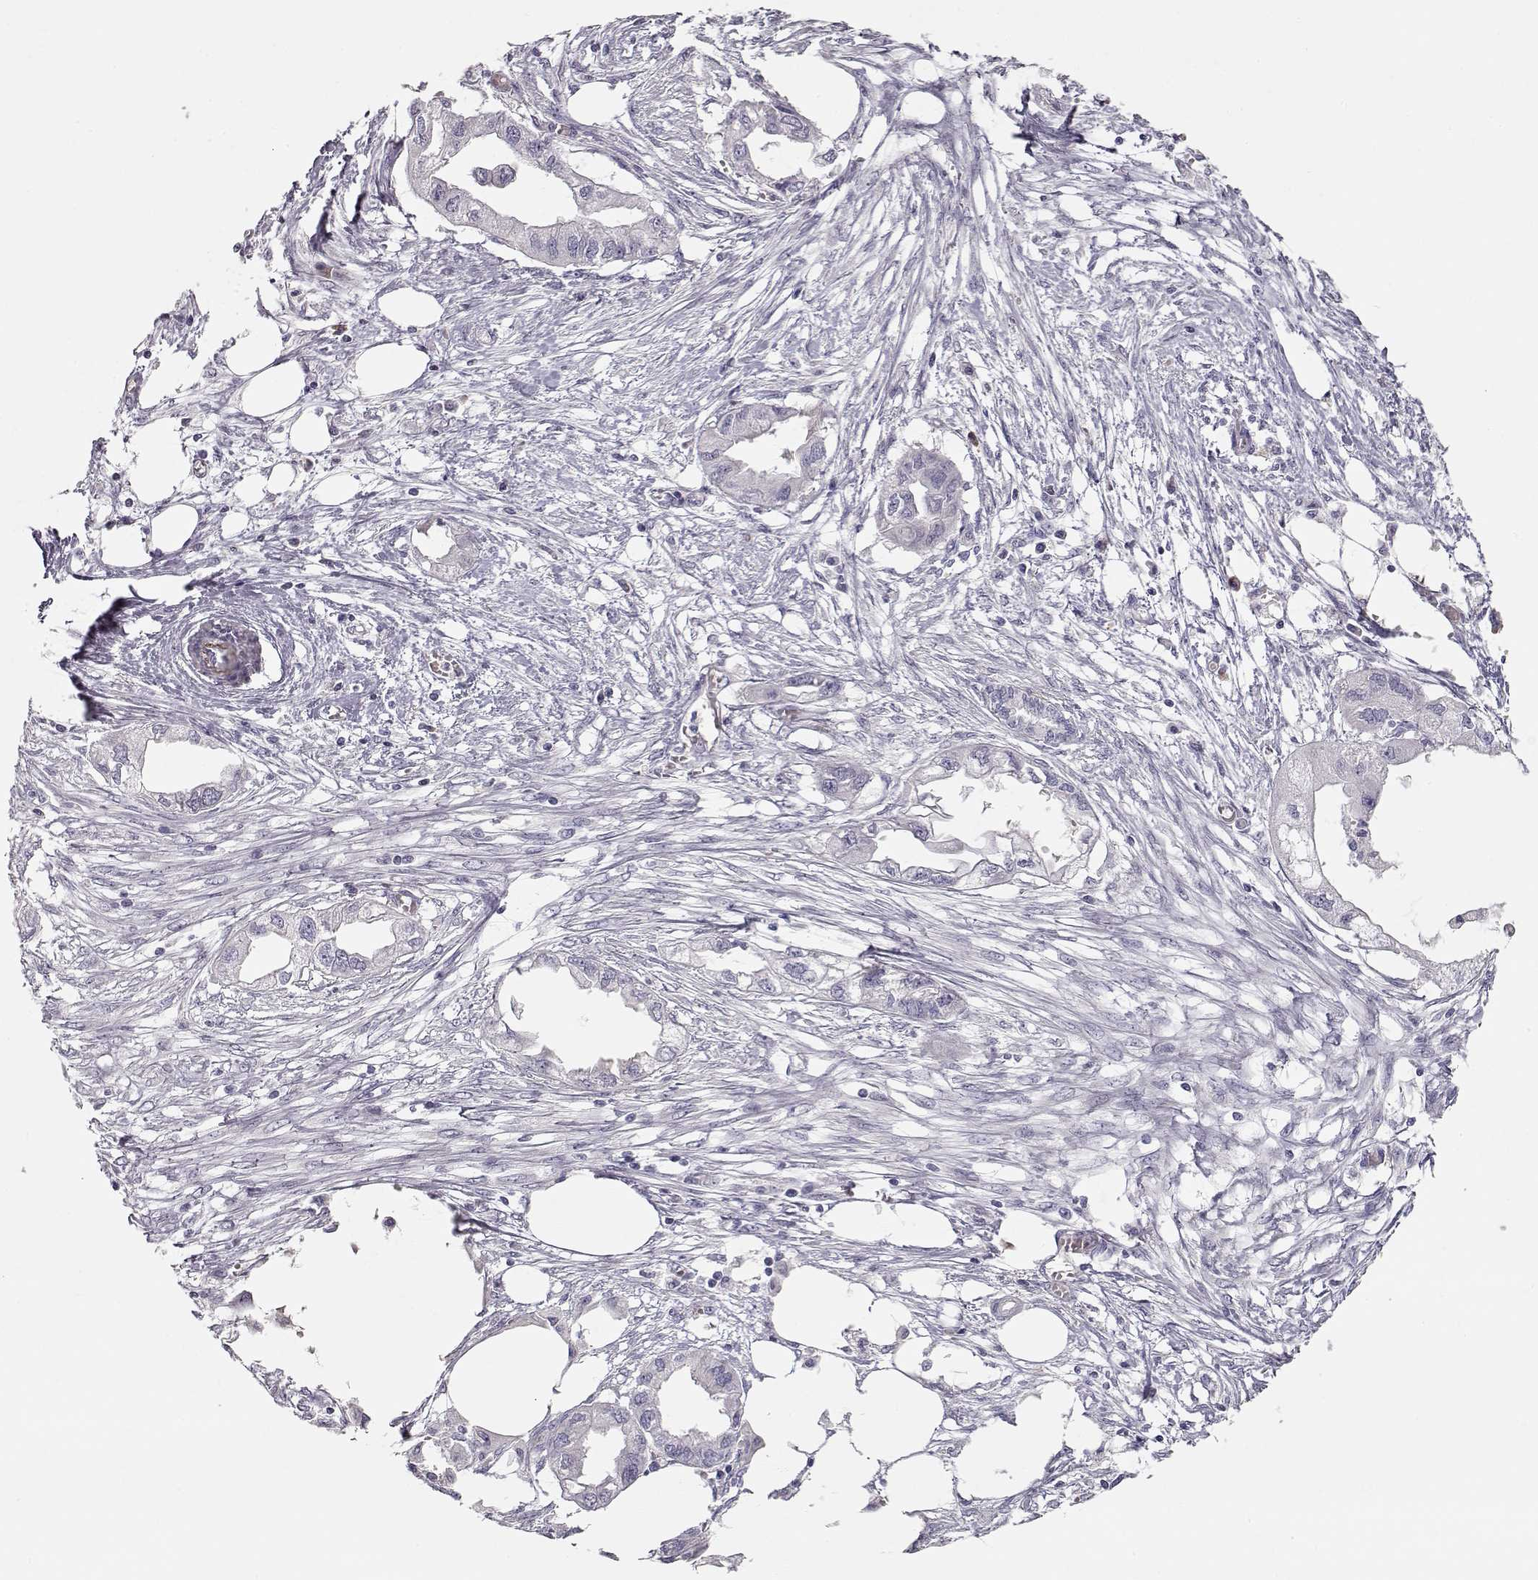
{"staining": {"intensity": "negative", "quantity": "none", "location": "none"}, "tissue": "endometrial cancer", "cell_type": "Tumor cells", "image_type": "cancer", "snomed": [{"axis": "morphology", "description": "Adenocarcinoma, NOS"}, {"axis": "morphology", "description": "Adenocarcinoma, metastatic, NOS"}, {"axis": "topography", "description": "Adipose tissue"}, {"axis": "topography", "description": "Endometrium"}], "caption": "This is an immunohistochemistry (IHC) image of endometrial adenocarcinoma. There is no staining in tumor cells.", "gene": "TTC26", "patient": {"sex": "female", "age": 67}}